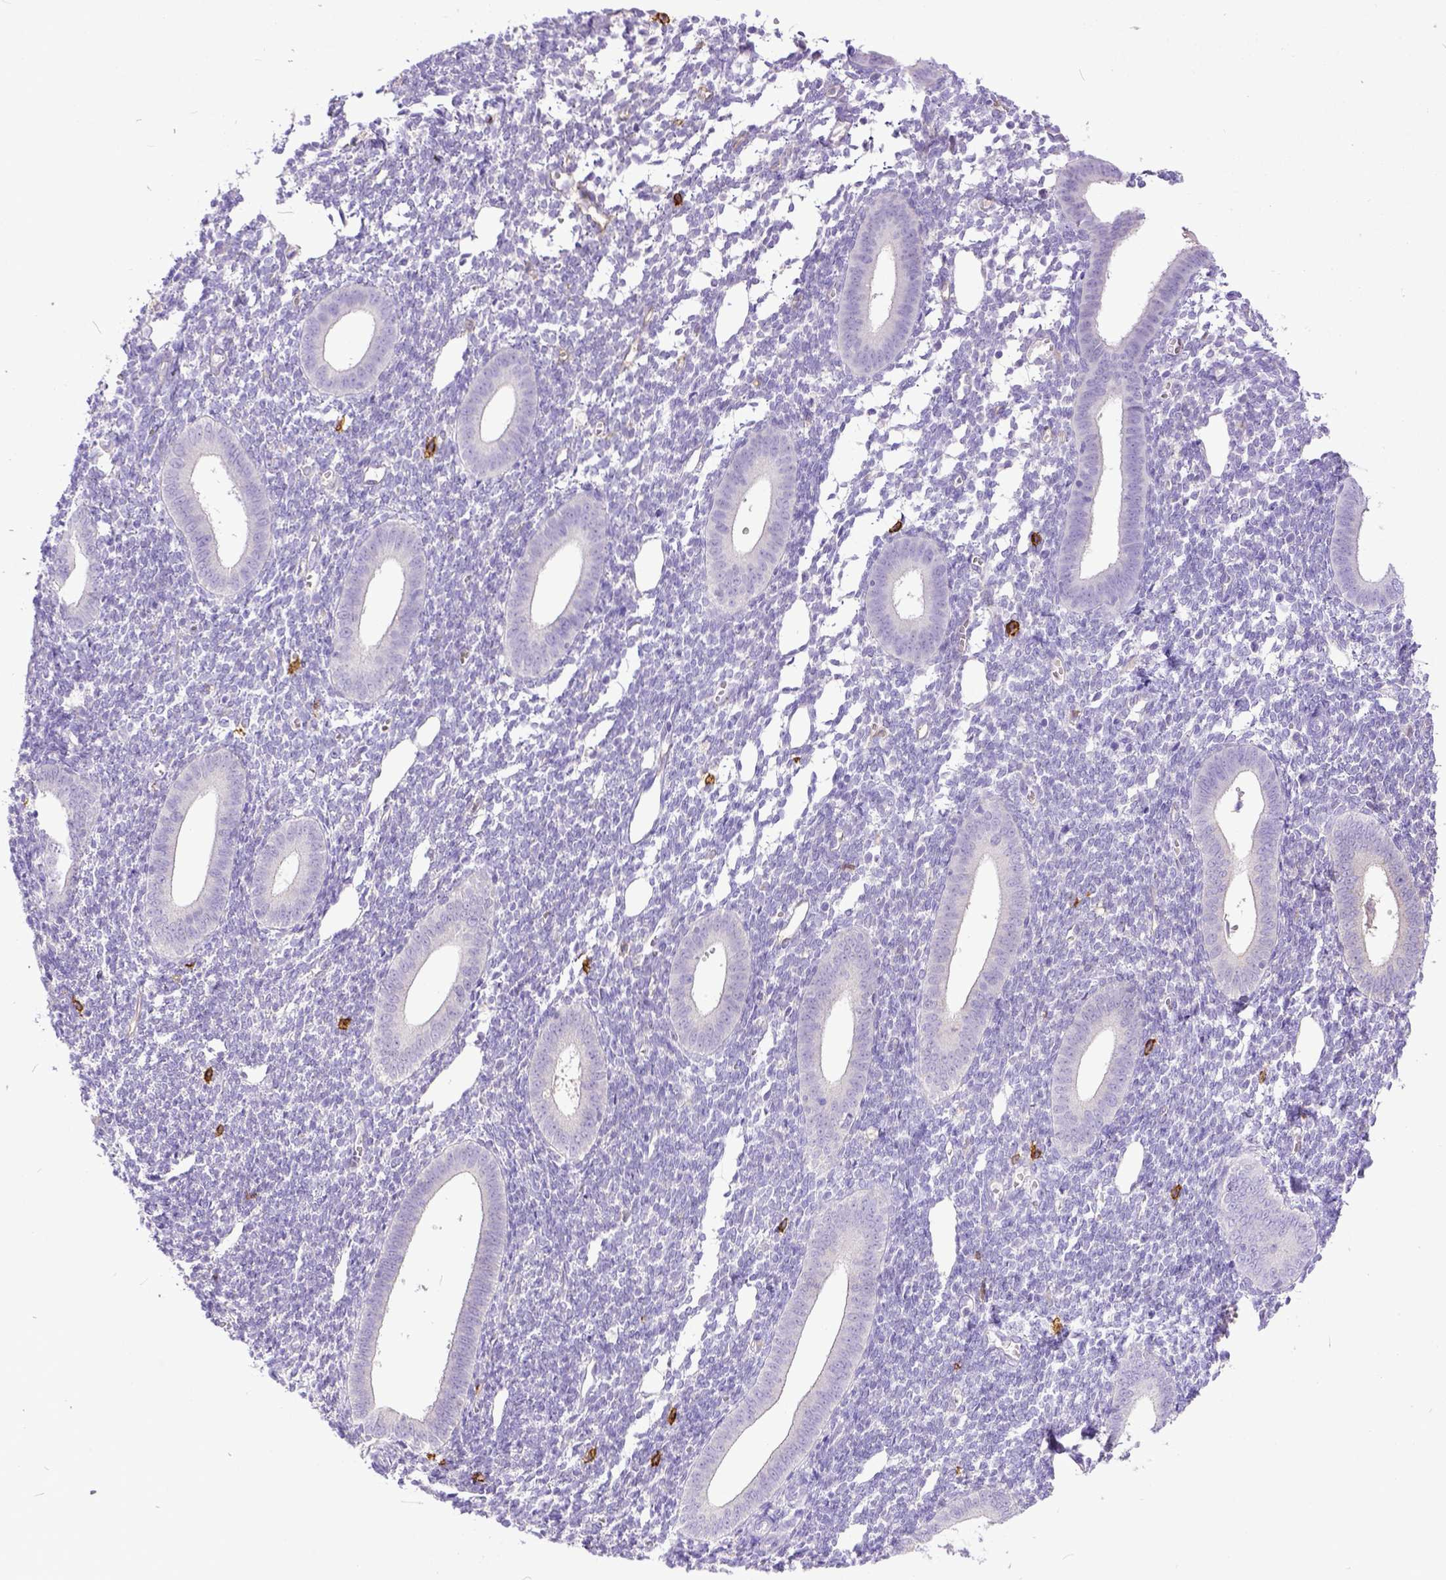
{"staining": {"intensity": "negative", "quantity": "none", "location": "none"}, "tissue": "endometrium", "cell_type": "Cells in endometrial stroma", "image_type": "normal", "snomed": [{"axis": "morphology", "description": "Normal tissue, NOS"}, {"axis": "topography", "description": "Endometrium"}], "caption": "Immunohistochemistry of benign endometrium reveals no expression in cells in endometrial stroma.", "gene": "KIT", "patient": {"sex": "female", "age": 25}}